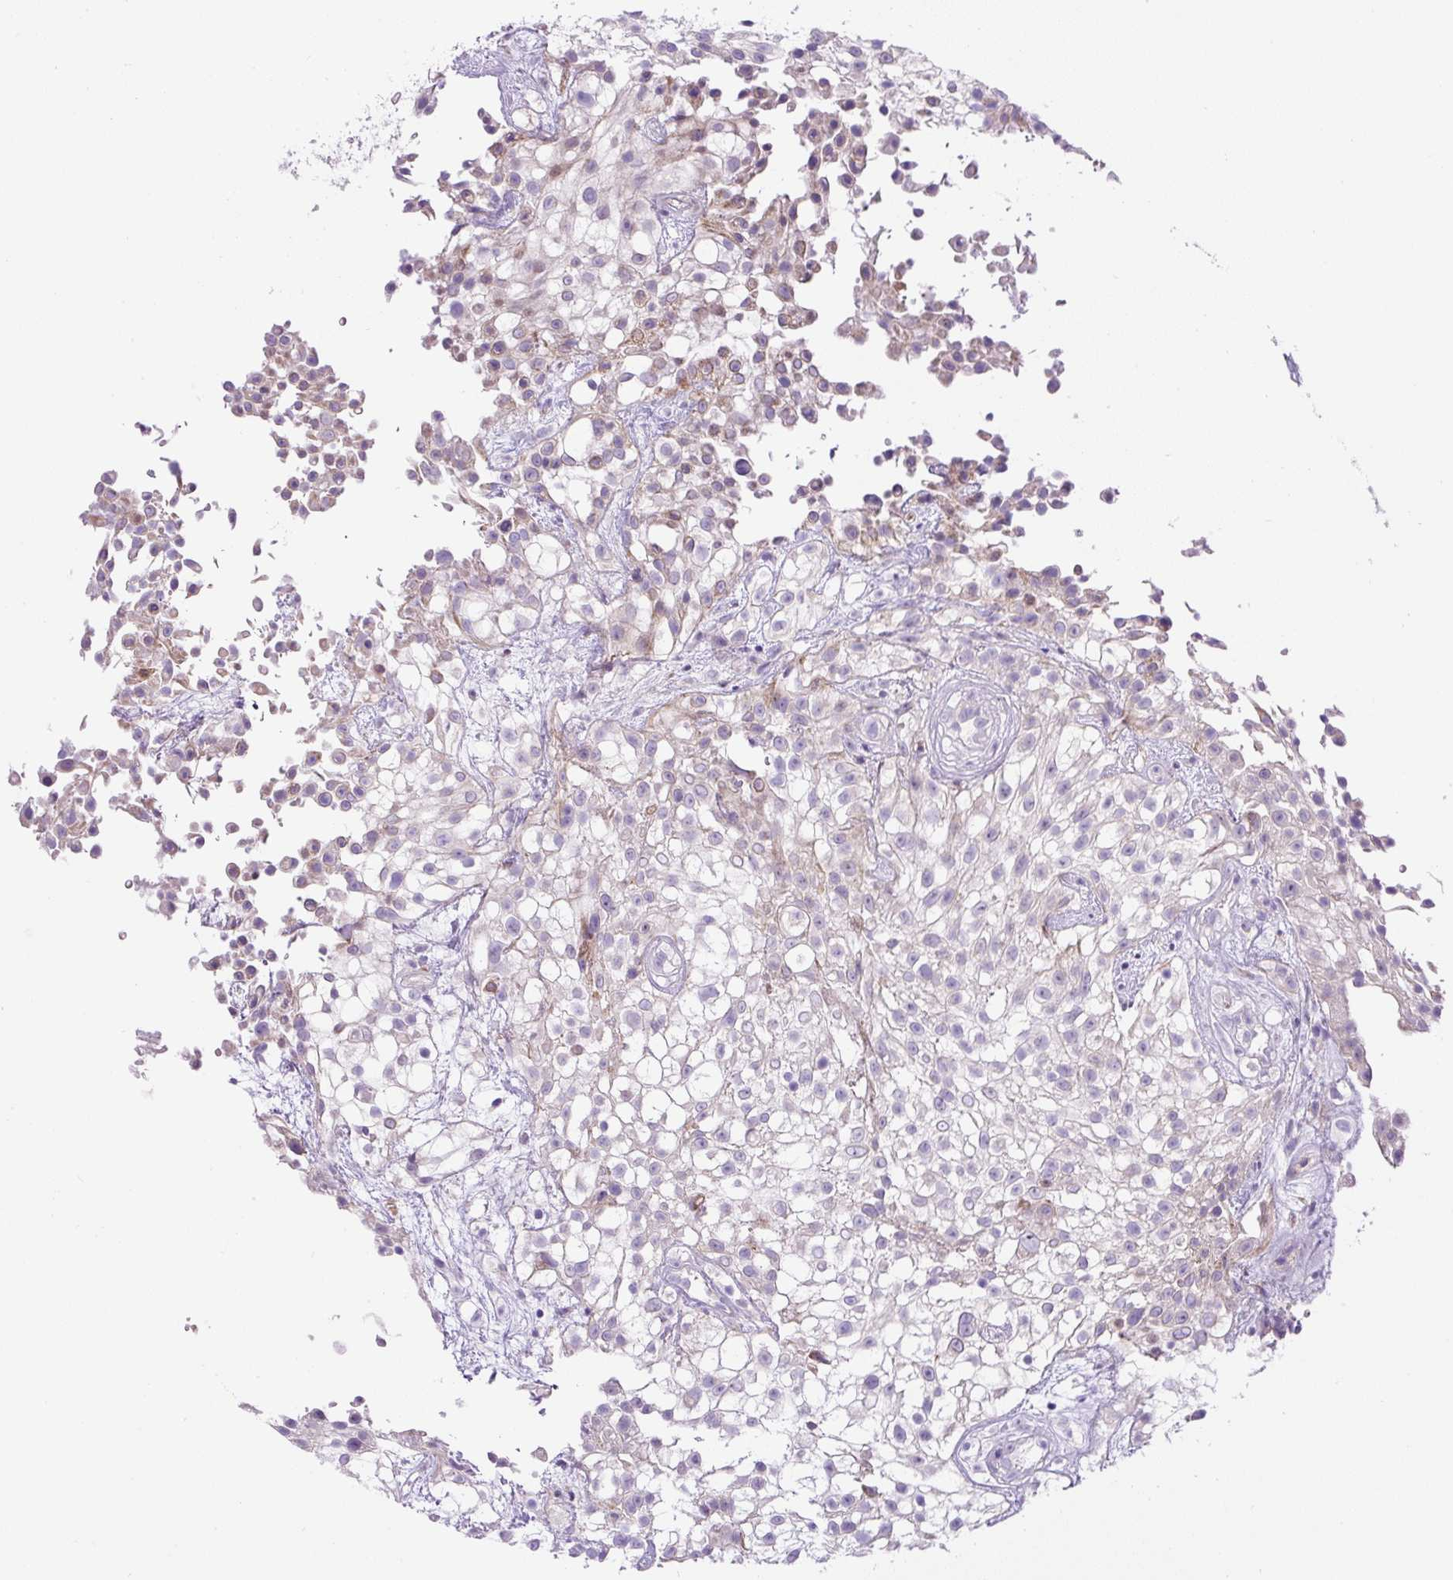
{"staining": {"intensity": "moderate", "quantity": "<25%", "location": "cytoplasmic/membranous"}, "tissue": "urothelial cancer", "cell_type": "Tumor cells", "image_type": "cancer", "snomed": [{"axis": "morphology", "description": "Urothelial carcinoma, High grade"}, {"axis": "topography", "description": "Urinary bladder"}], "caption": "Immunohistochemical staining of urothelial cancer demonstrates low levels of moderate cytoplasmic/membranous positivity in about <25% of tumor cells. The protein is shown in brown color, while the nuclei are stained blue.", "gene": "ZNF596", "patient": {"sex": "male", "age": 56}}